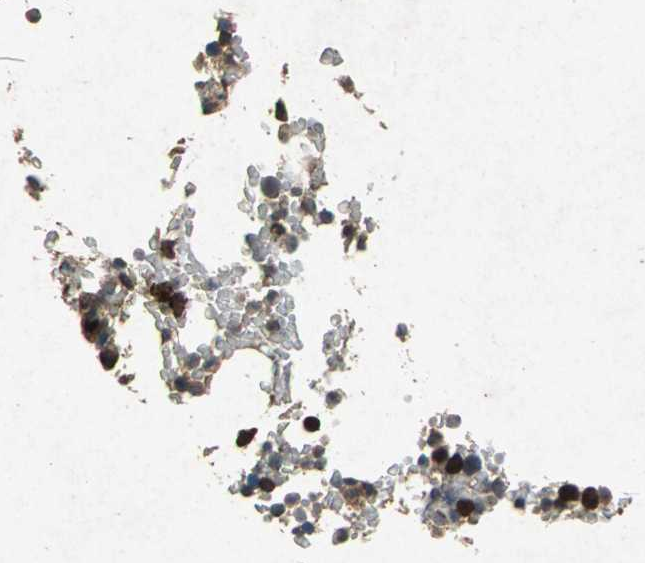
{"staining": {"intensity": "strong", "quantity": "25%-75%", "location": "cytoplasmic/membranous,nuclear"}, "tissue": "bone marrow", "cell_type": "Hematopoietic cells", "image_type": "normal", "snomed": [{"axis": "morphology", "description": "Normal tissue, NOS"}, {"axis": "topography", "description": "Bone marrow"}], "caption": "Strong cytoplasmic/membranous,nuclear expression is seen in about 25%-75% of hematopoietic cells in benign bone marrow.", "gene": "HSP90AB1", "patient": {"sex": "female", "age": 66}}